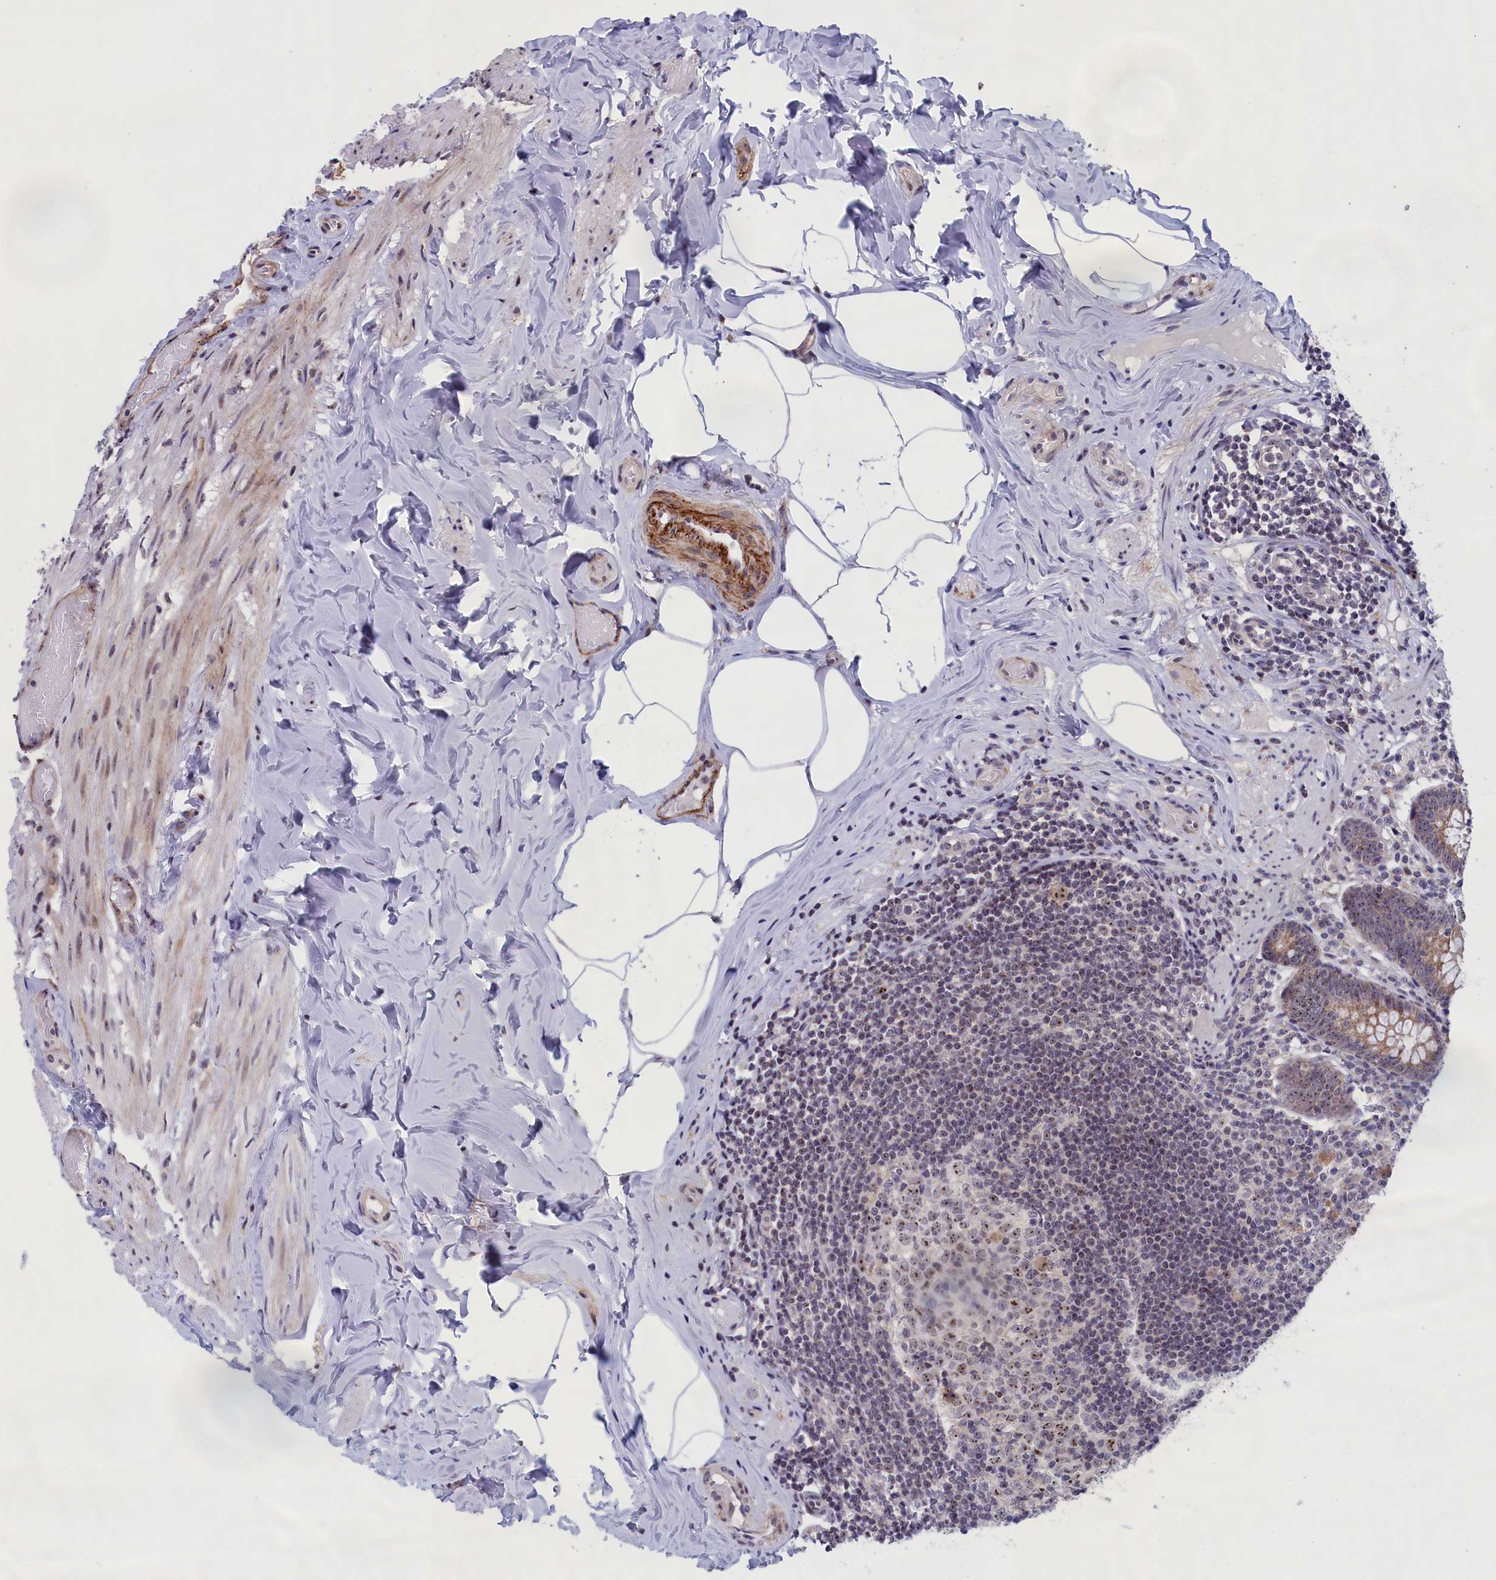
{"staining": {"intensity": "moderate", "quantity": ">75%", "location": "cytoplasmic/membranous,nuclear"}, "tissue": "appendix", "cell_type": "Glandular cells", "image_type": "normal", "snomed": [{"axis": "morphology", "description": "Normal tissue, NOS"}, {"axis": "topography", "description": "Appendix"}], "caption": "A high-resolution photomicrograph shows IHC staining of unremarkable appendix, which shows moderate cytoplasmic/membranous,nuclear expression in approximately >75% of glandular cells. (DAB IHC, brown staining for protein, blue staining for nuclei).", "gene": "PPAN", "patient": {"sex": "male", "age": 55}}